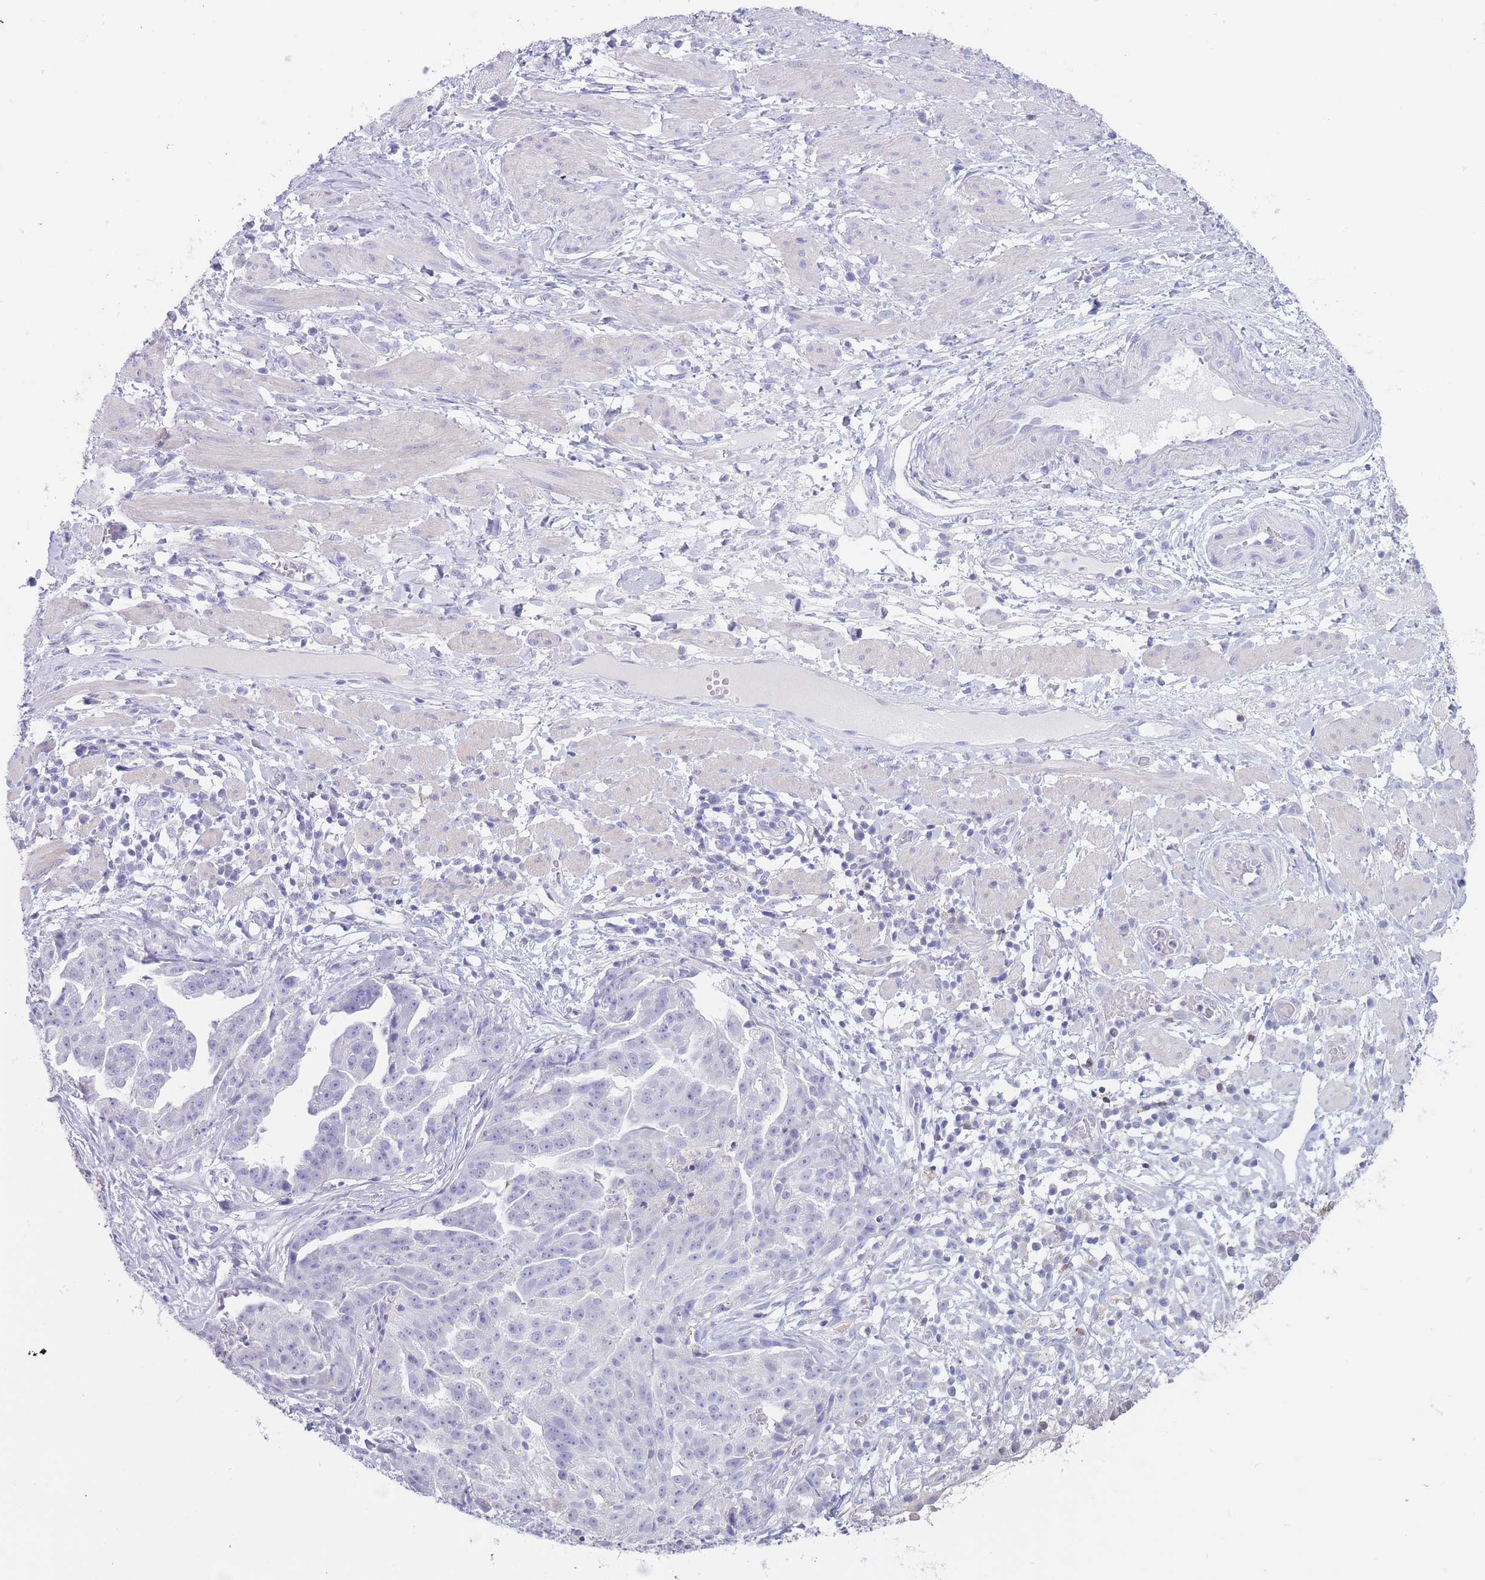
{"staining": {"intensity": "negative", "quantity": "none", "location": "none"}, "tissue": "ovarian cancer", "cell_type": "Tumor cells", "image_type": "cancer", "snomed": [{"axis": "morphology", "description": "Cystadenocarcinoma, serous, NOS"}, {"axis": "topography", "description": "Ovary"}], "caption": "There is no significant expression in tumor cells of serous cystadenocarcinoma (ovarian). Brightfield microscopy of immunohistochemistry stained with DAB (3,3'-diaminobenzidine) (brown) and hematoxylin (blue), captured at high magnification.", "gene": "CD37", "patient": {"sex": "female", "age": 58}}